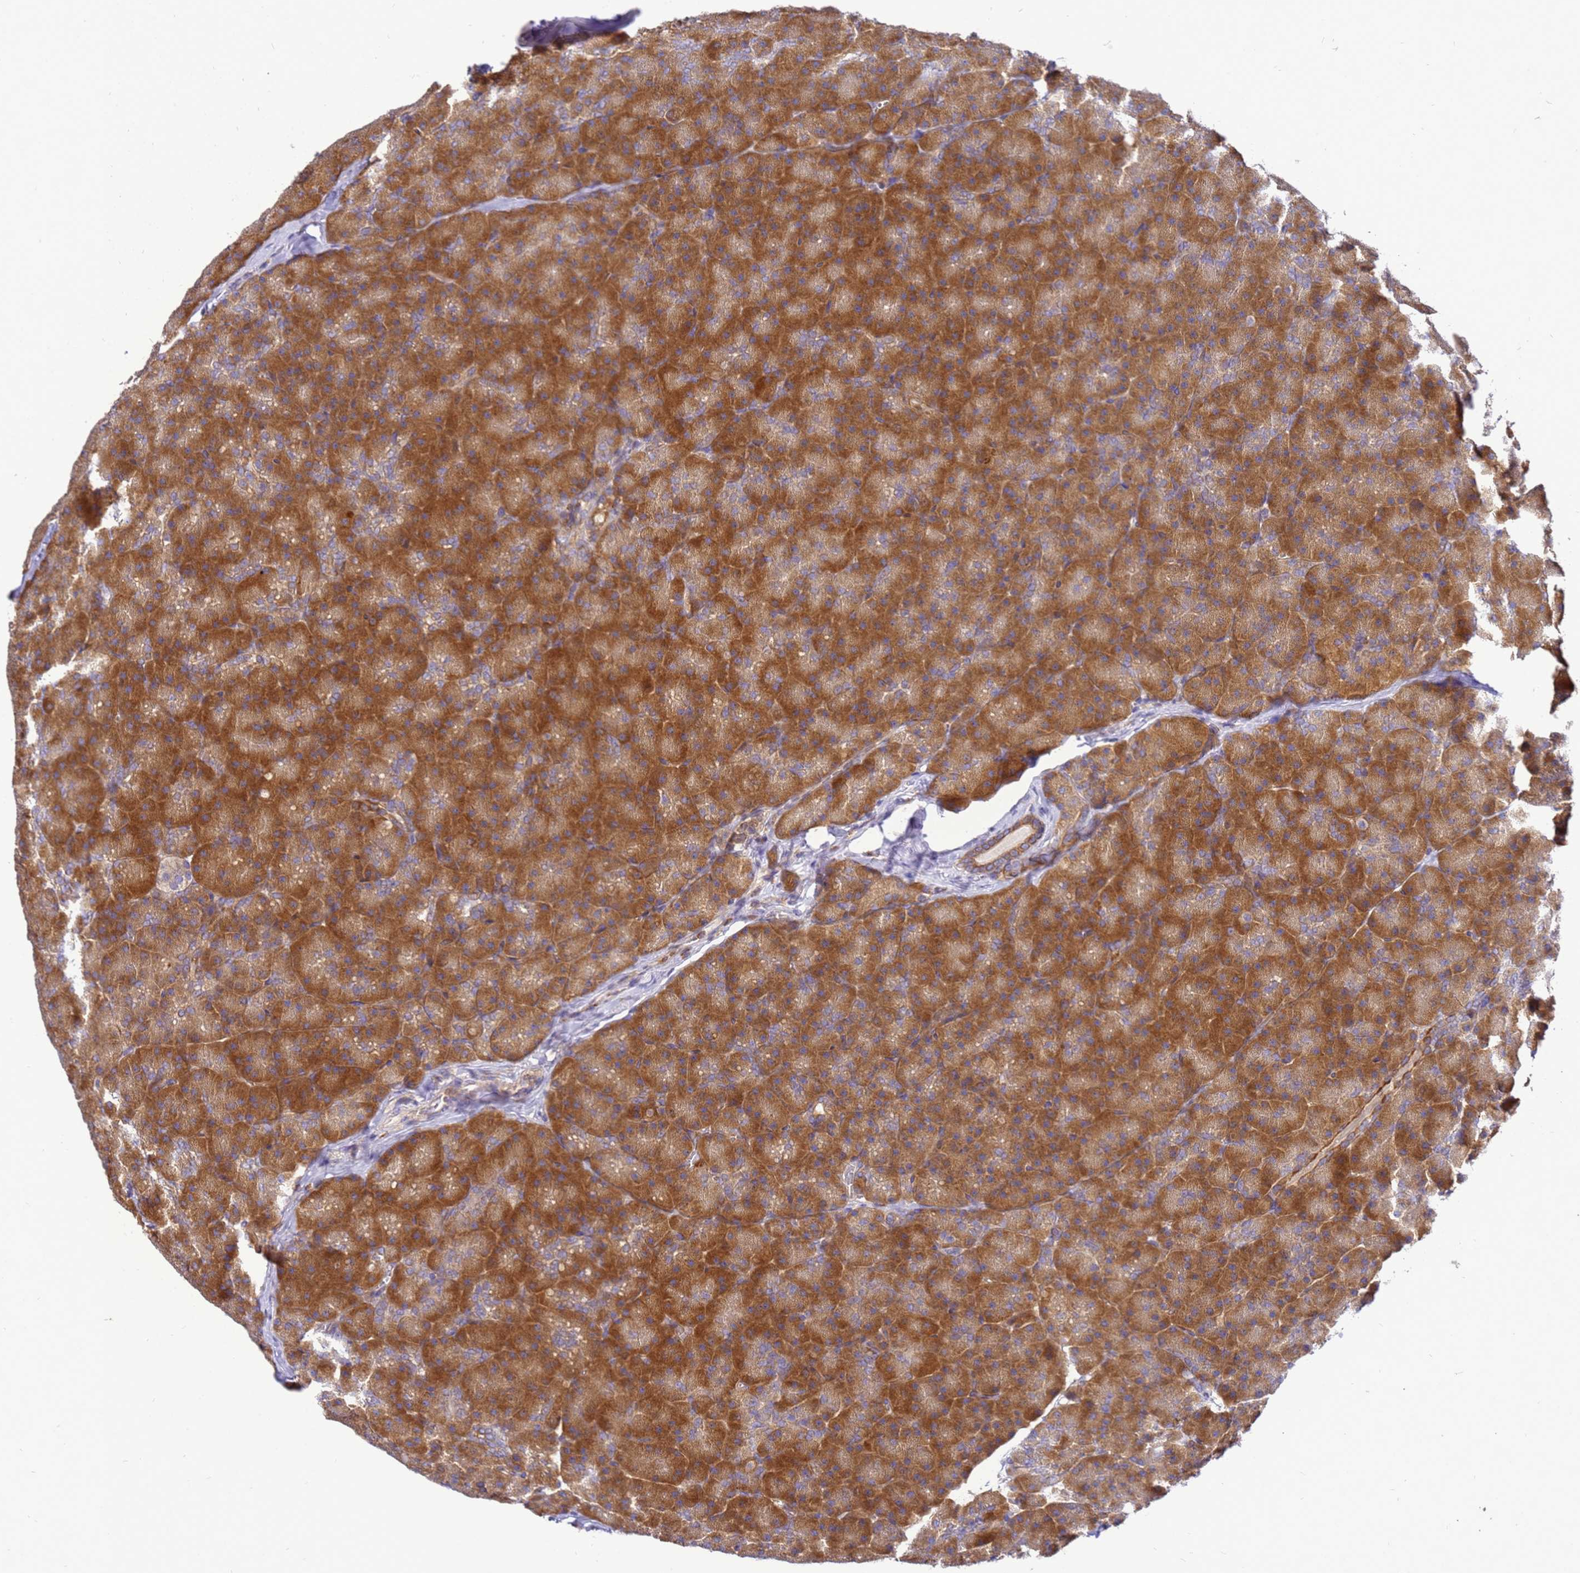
{"staining": {"intensity": "strong", "quantity": ">75%", "location": "cytoplasmic/membranous"}, "tissue": "pancreas", "cell_type": "Exocrine glandular cells", "image_type": "normal", "snomed": [{"axis": "morphology", "description": "Normal tissue, NOS"}, {"axis": "topography", "description": "Pancreas"}], "caption": "A histopathology image of human pancreas stained for a protein demonstrates strong cytoplasmic/membranous brown staining in exocrine glandular cells. (brown staining indicates protein expression, while blue staining denotes nuclei).", "gene": "ADPGK", "patient": {"sex": "male", "age": 36}}